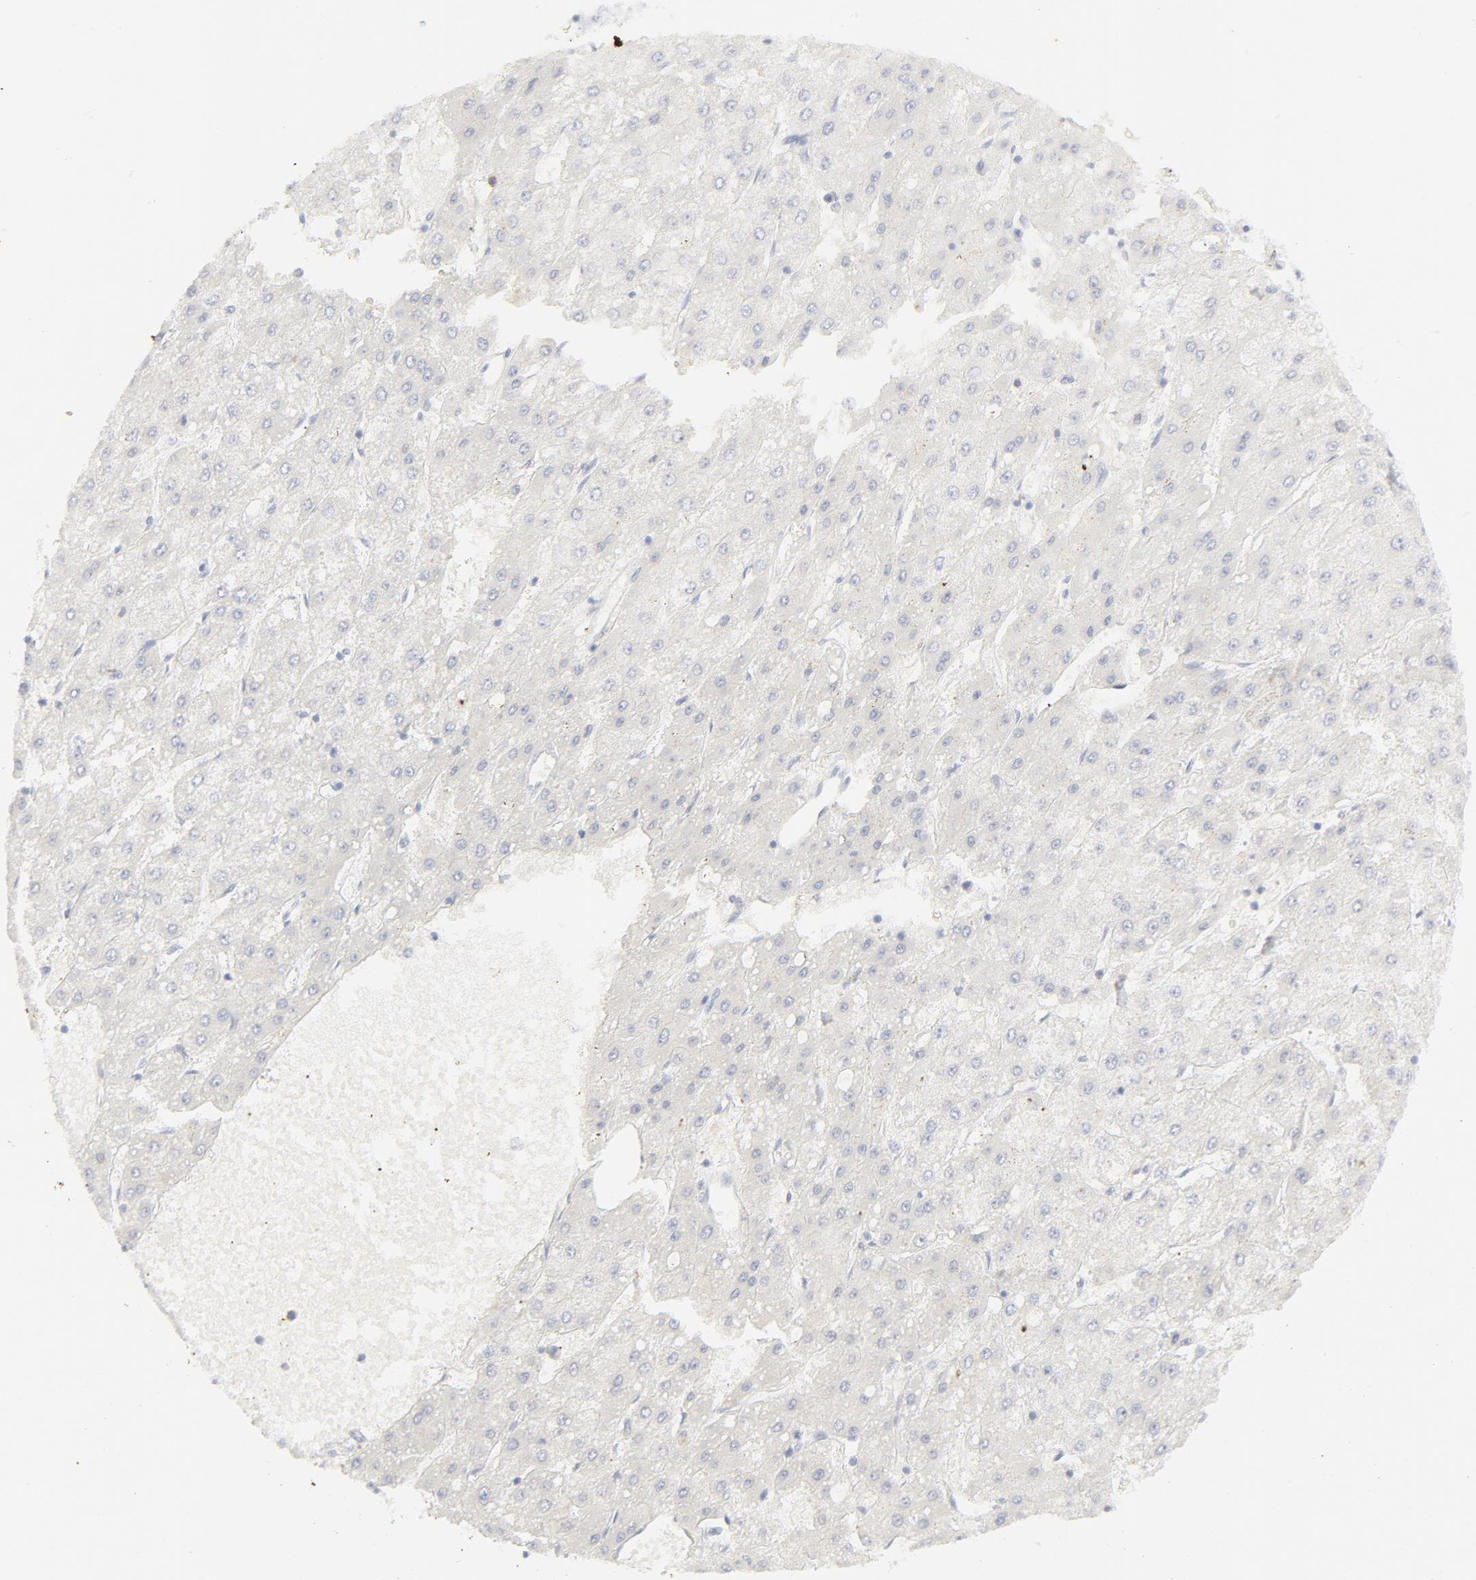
{"staining": {"intensity": "negative", "quantity": "none", "location": "none"}, "tissue": "liver cancer", "cell_type": "Tumor cells", "image_type": "cancer", "snomed": [{"axis": "morphology", "description": "Carcinoma, Hepatocellular, NOS"}, {"axis": "topography", "description": "Liver"}], "caption": "High power microscopy histopathology image of an immunohistochemistry photomicrograph of liver cancer, revealing no significant positivity in tumor cells.", "gene": "CCR7", "patient": {"sex": "female", "age": 52}}